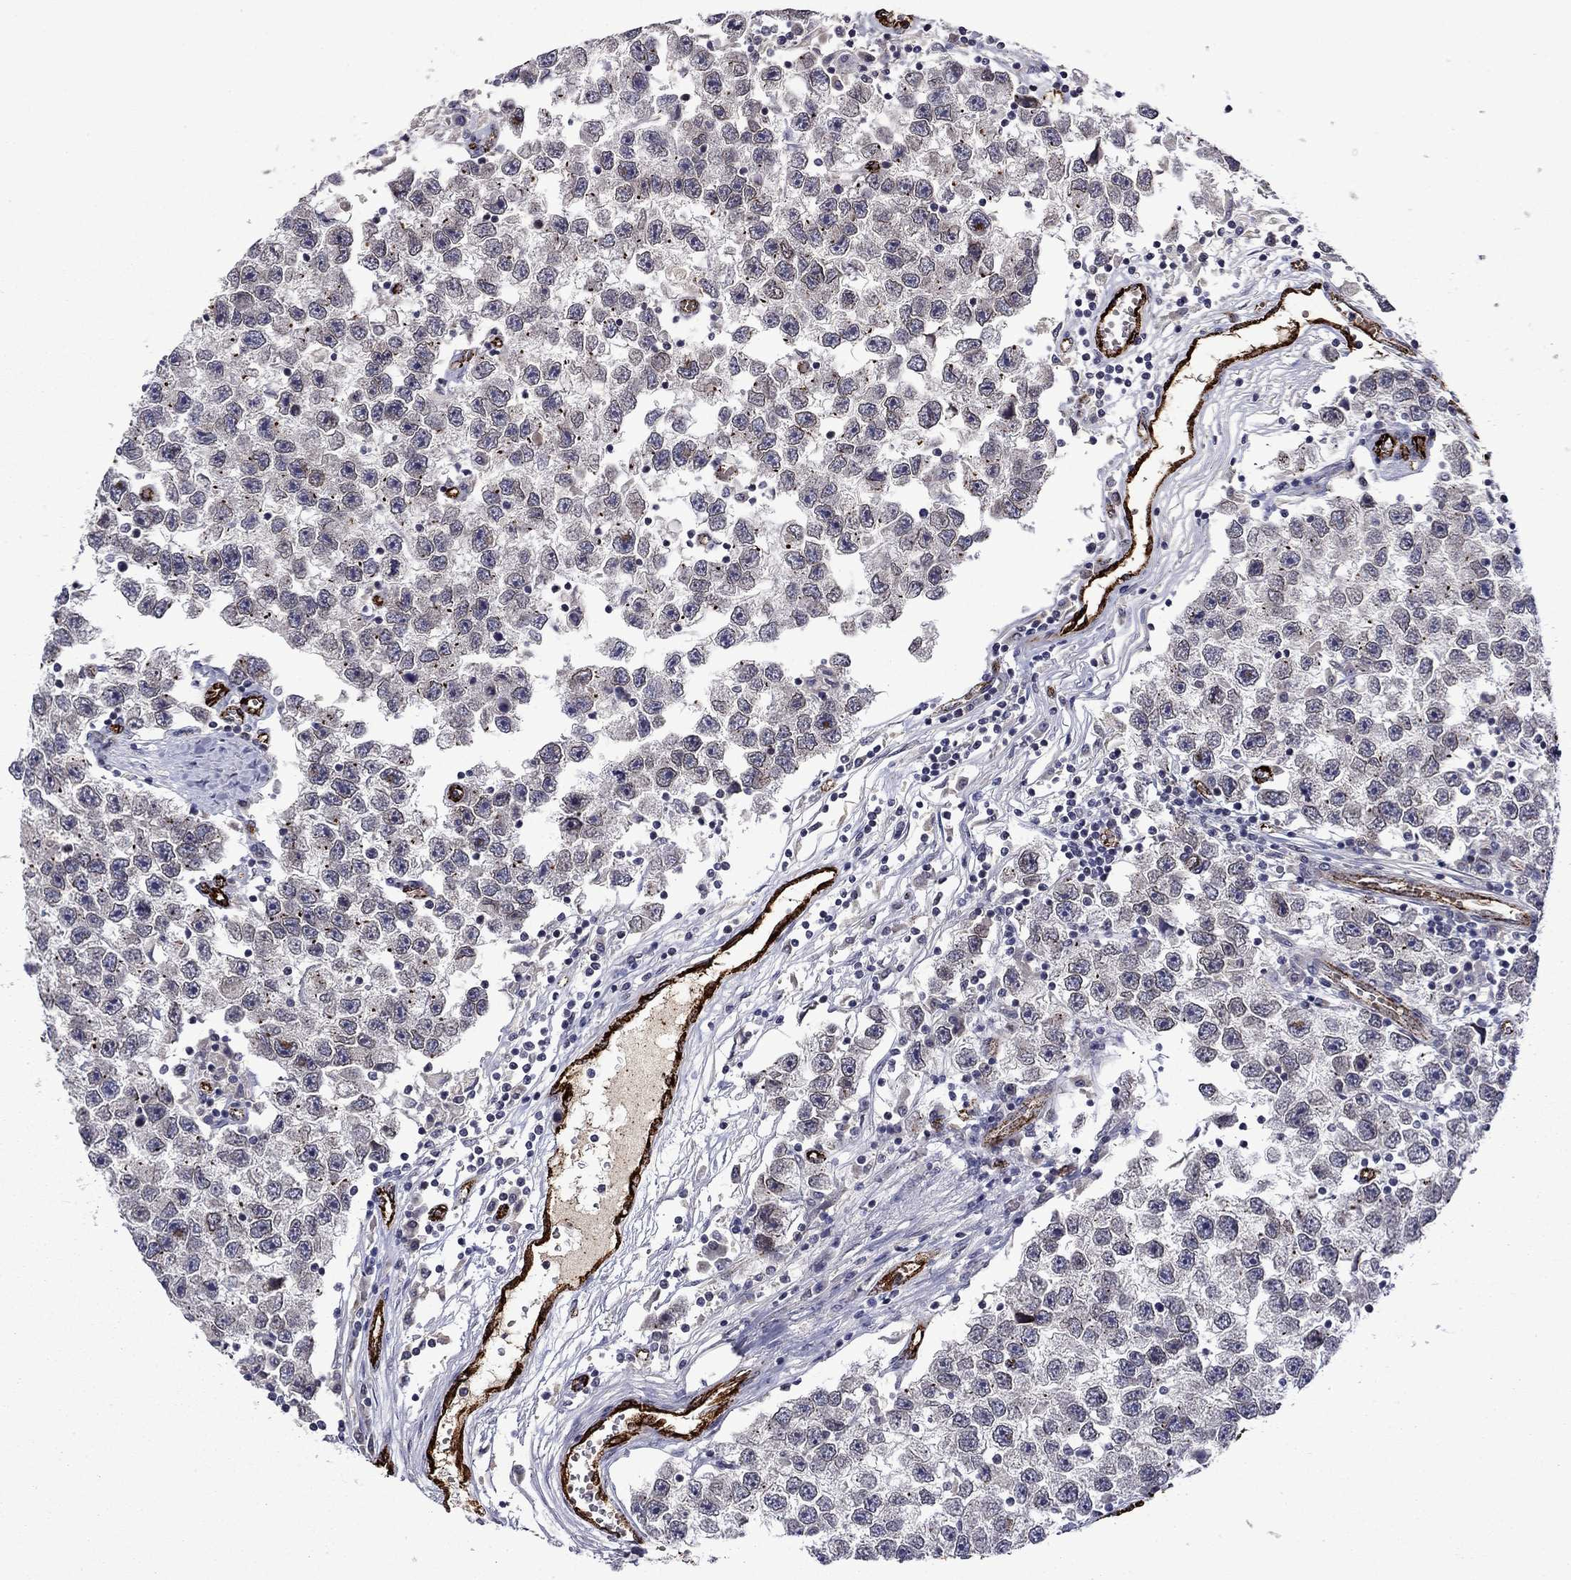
{"staining": {"intensity": "negative", "quantity": "none", "location": "none"}, "tissue": "testis cancer", "cell_type": "Tumor cells", "image_type": "cancer", "snomed": [{"axis": "morphology", "description": "Seminoma, NOS"}, {"axis": "topography", "description": "Testis"}], "caption": "Protein analysis of testis cancer (seminoma) reveals no significant expression in tumor cells.", "gene": "SLITRK1", "patient": {"sex": "male", "age": 26}}